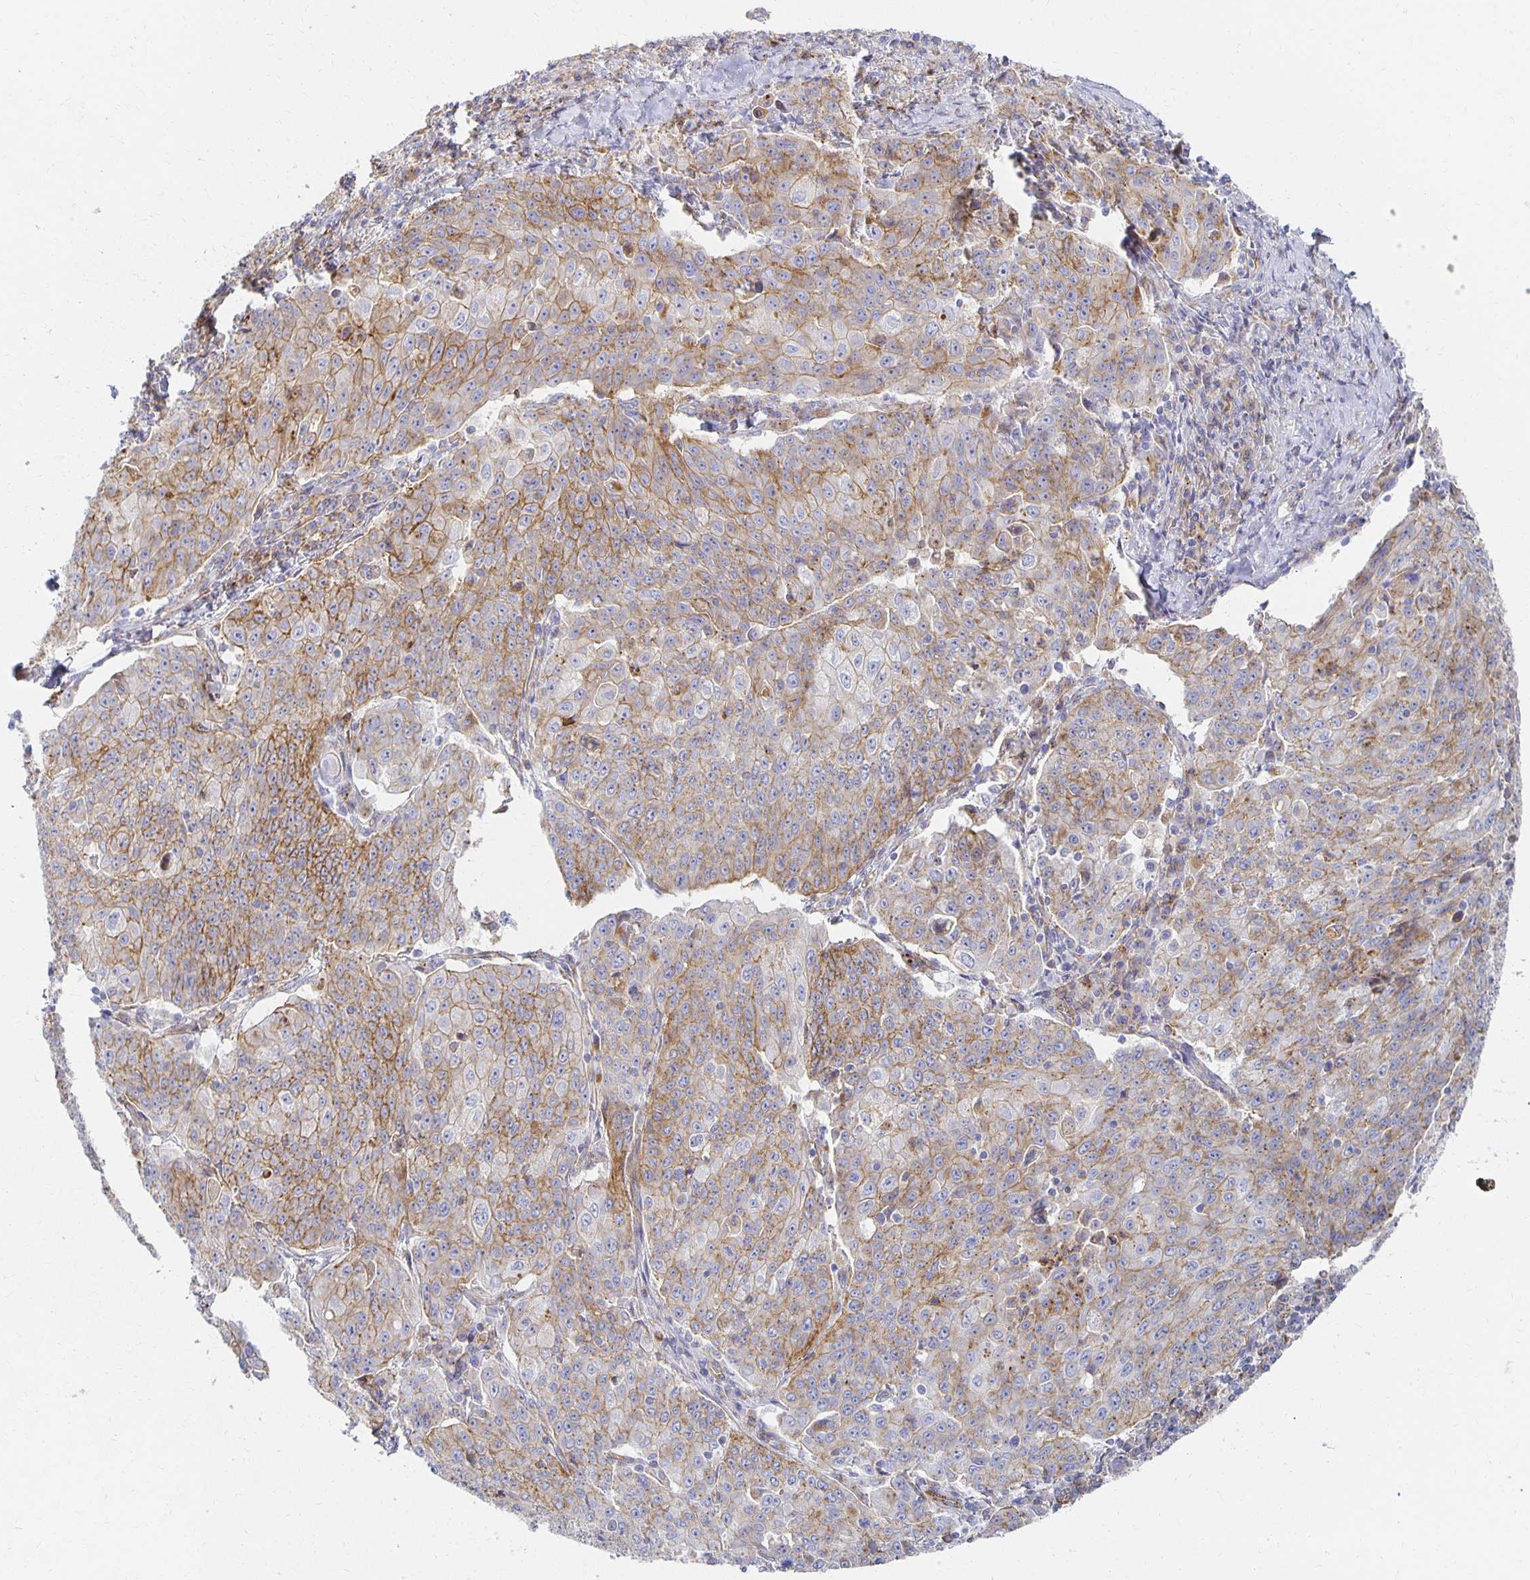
{"staining": {"intensity": "moderate", "quantity": ">75%", "location": "cytoplasmic/membranous"}, "tissue": "lung cancer", "cell_type": "Tumor cells", "image_type": "cancer", "snomed": [{"axis": "morphology", "description": "Squamous cell carcinoma, NOS"}, {"axis": "morphology", "description": "Squamous cell carcinoma, metastatic, NOS"}, {"axis": "topography", "description": "Bronchus"}, {"axis": "topography", "description": "Lung"}], "caption": "The micrograph demonstrates a brown stain indicating the presence of a protein in the cytoplasmic/membranous of tumor cells in lung squamous cell carcinoma. The protein is stained brown, and the nuclei are stained in blue (DAB (3,3'-diaminobenzidine) IHC with brightfield microscopy, high magnification).", "gene": "TAAR1", "patient": {"sex": "male", "age": 62}}